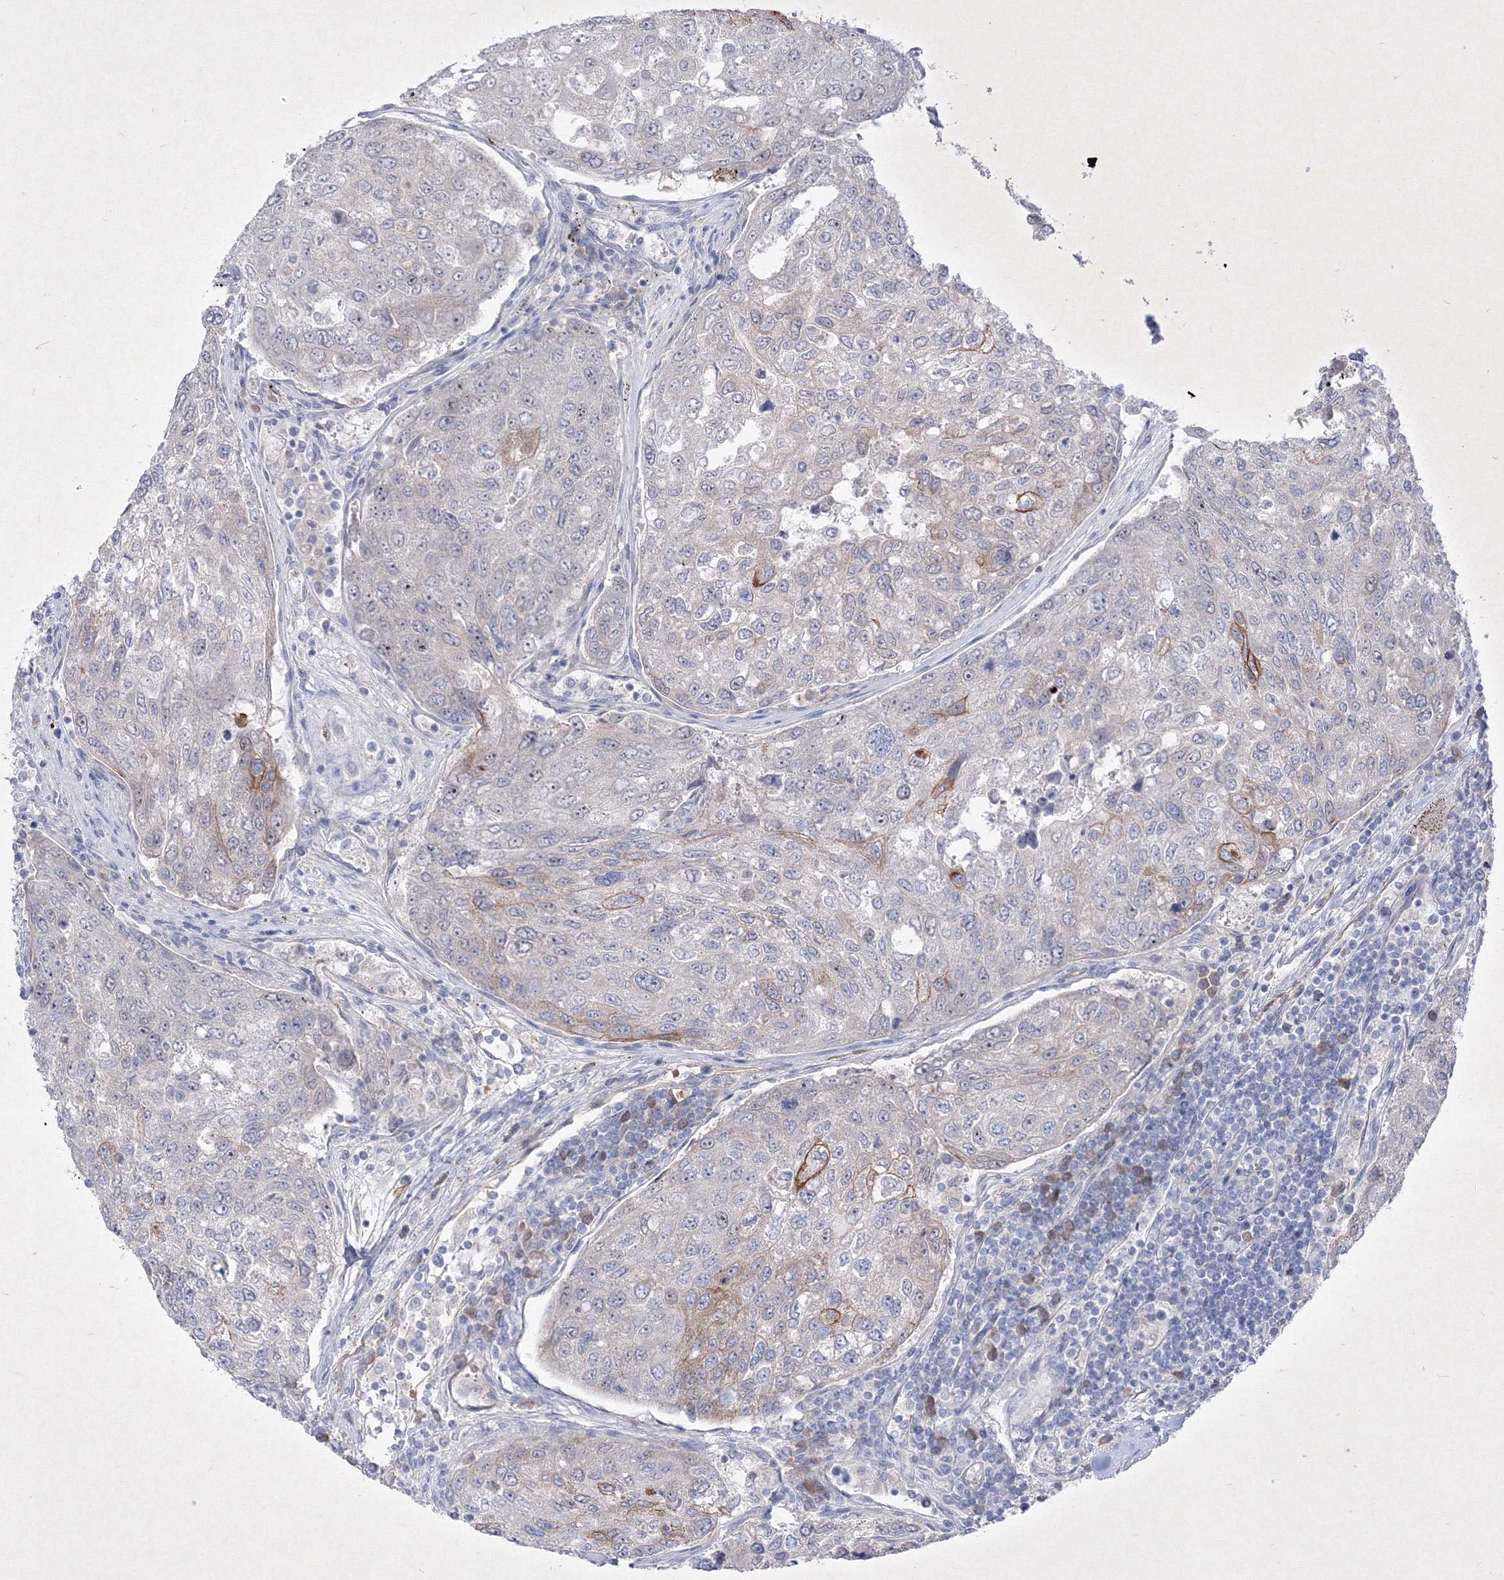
{"staining": {"intensity": "strong", "quantity": "<25%", "location": "cytoplasmic/membranous"}, "tissue": "urothelial cancer", "cell_type": "Tumor cells", "image_type": "cancer", "snomed": [{"axis": "morphology", "description": "Urothelial carcinoma, High grade"}, {"axis": "topography", "description": "Lymph node"}, {"axis": "topography", "description": "Urinary bladder"}], "caption": "Protein staining shows strong cytoplasmic/membranous positivity in about <25% of tumor cells in urothelial carcinoma (high-grade).", "gene": "TMEM139", "patient": {"sex": "male", "age": 51}}